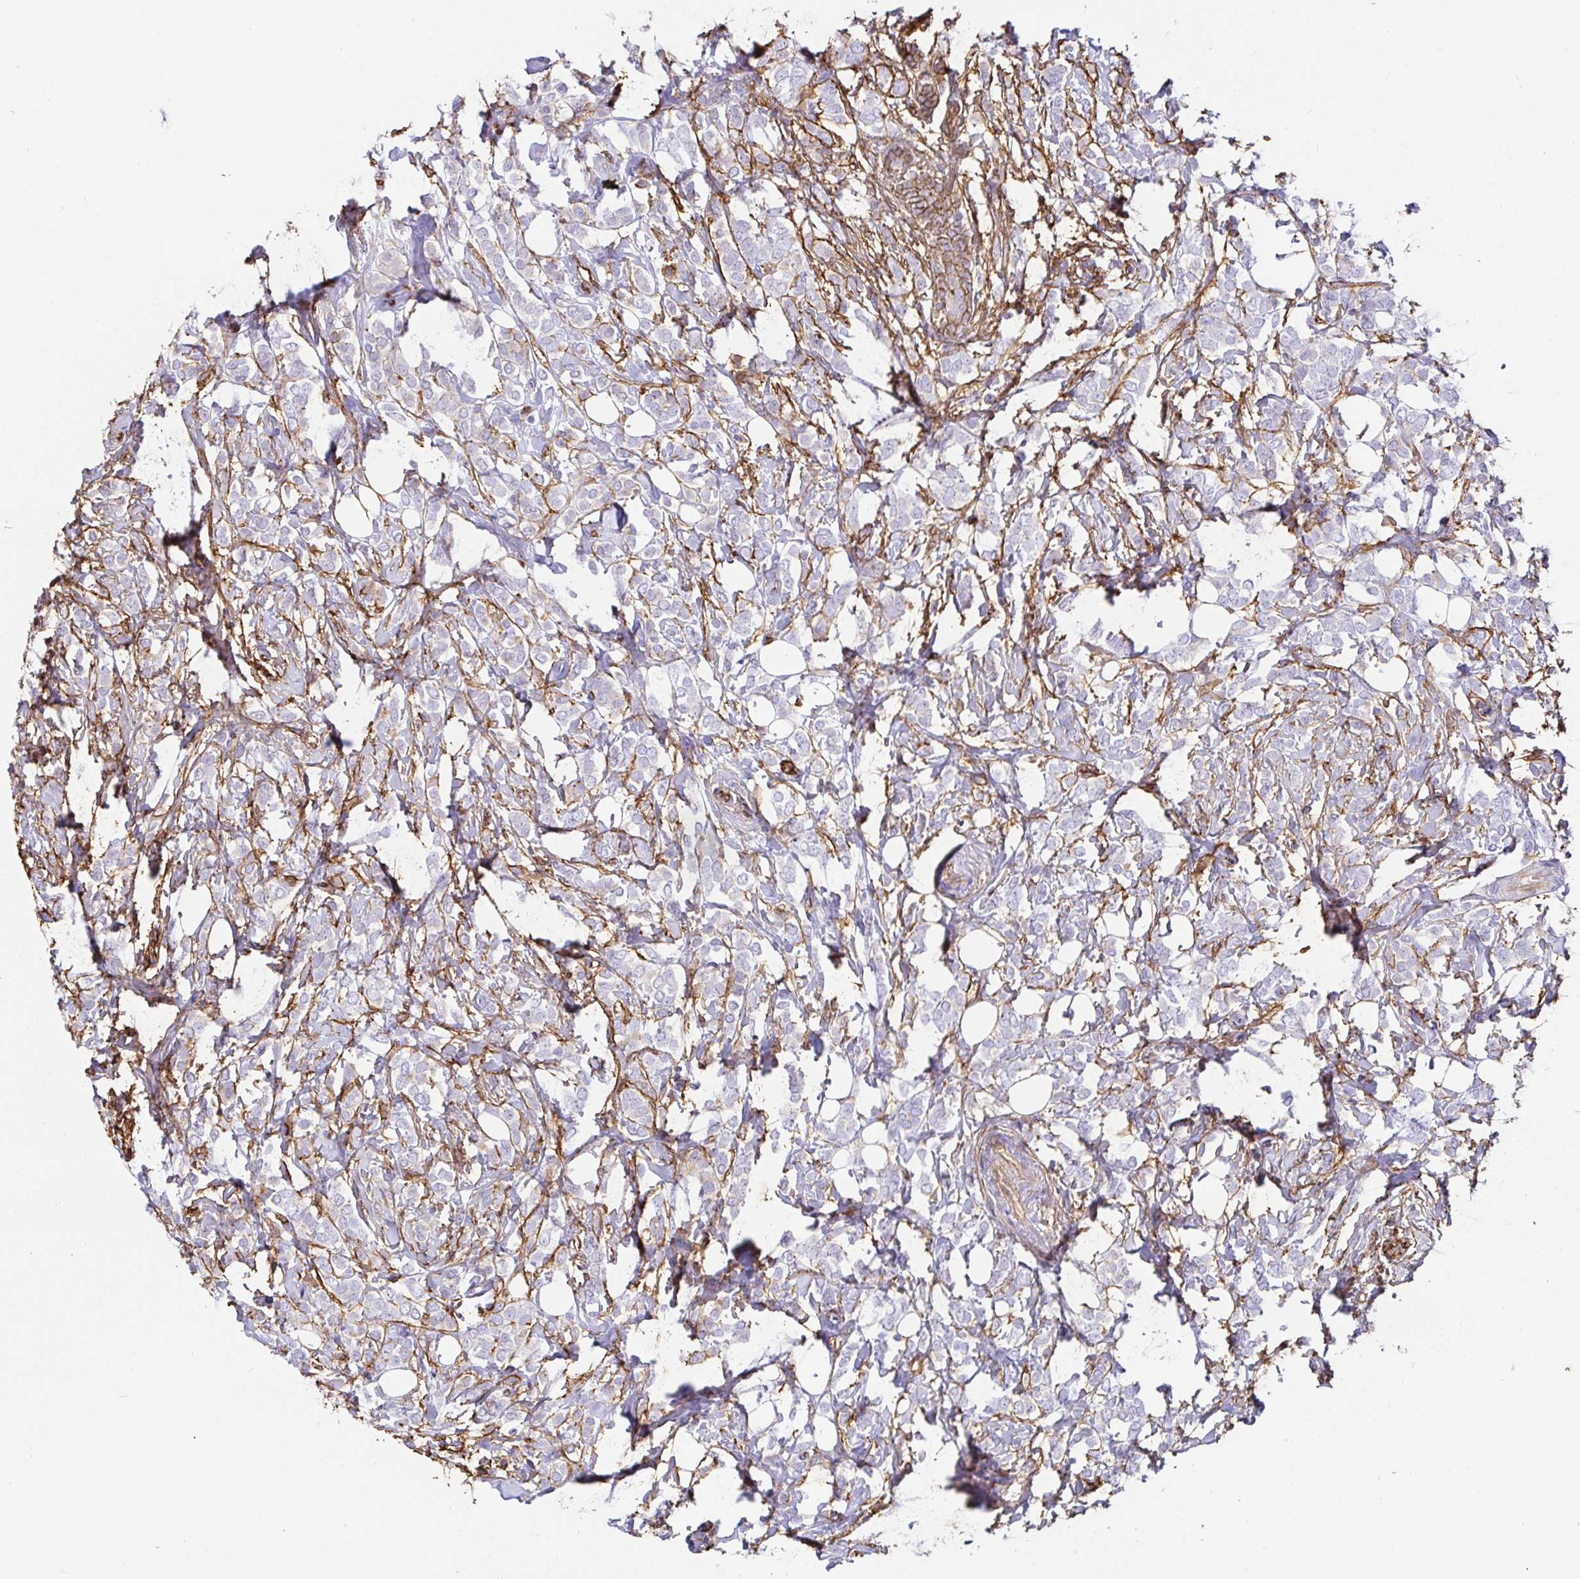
{"staining": {"intensity": "negative", "quantity": "none", "location": "none"}, "tissue": "breast cancer", "cell_type": "Tumor cells", "image_type": "cancer", "snomed": [{"axis": "morphology", "description": "Lobular carcinoma"}, {"axis": "topography", "description": "Breast"}], "caption": "Micrograph shows no protein expression in tumor cells of lobular carcinoma (breast) tissue.", "gene": "ANXA2", "patient": {"sex": "female", "age": 49}}